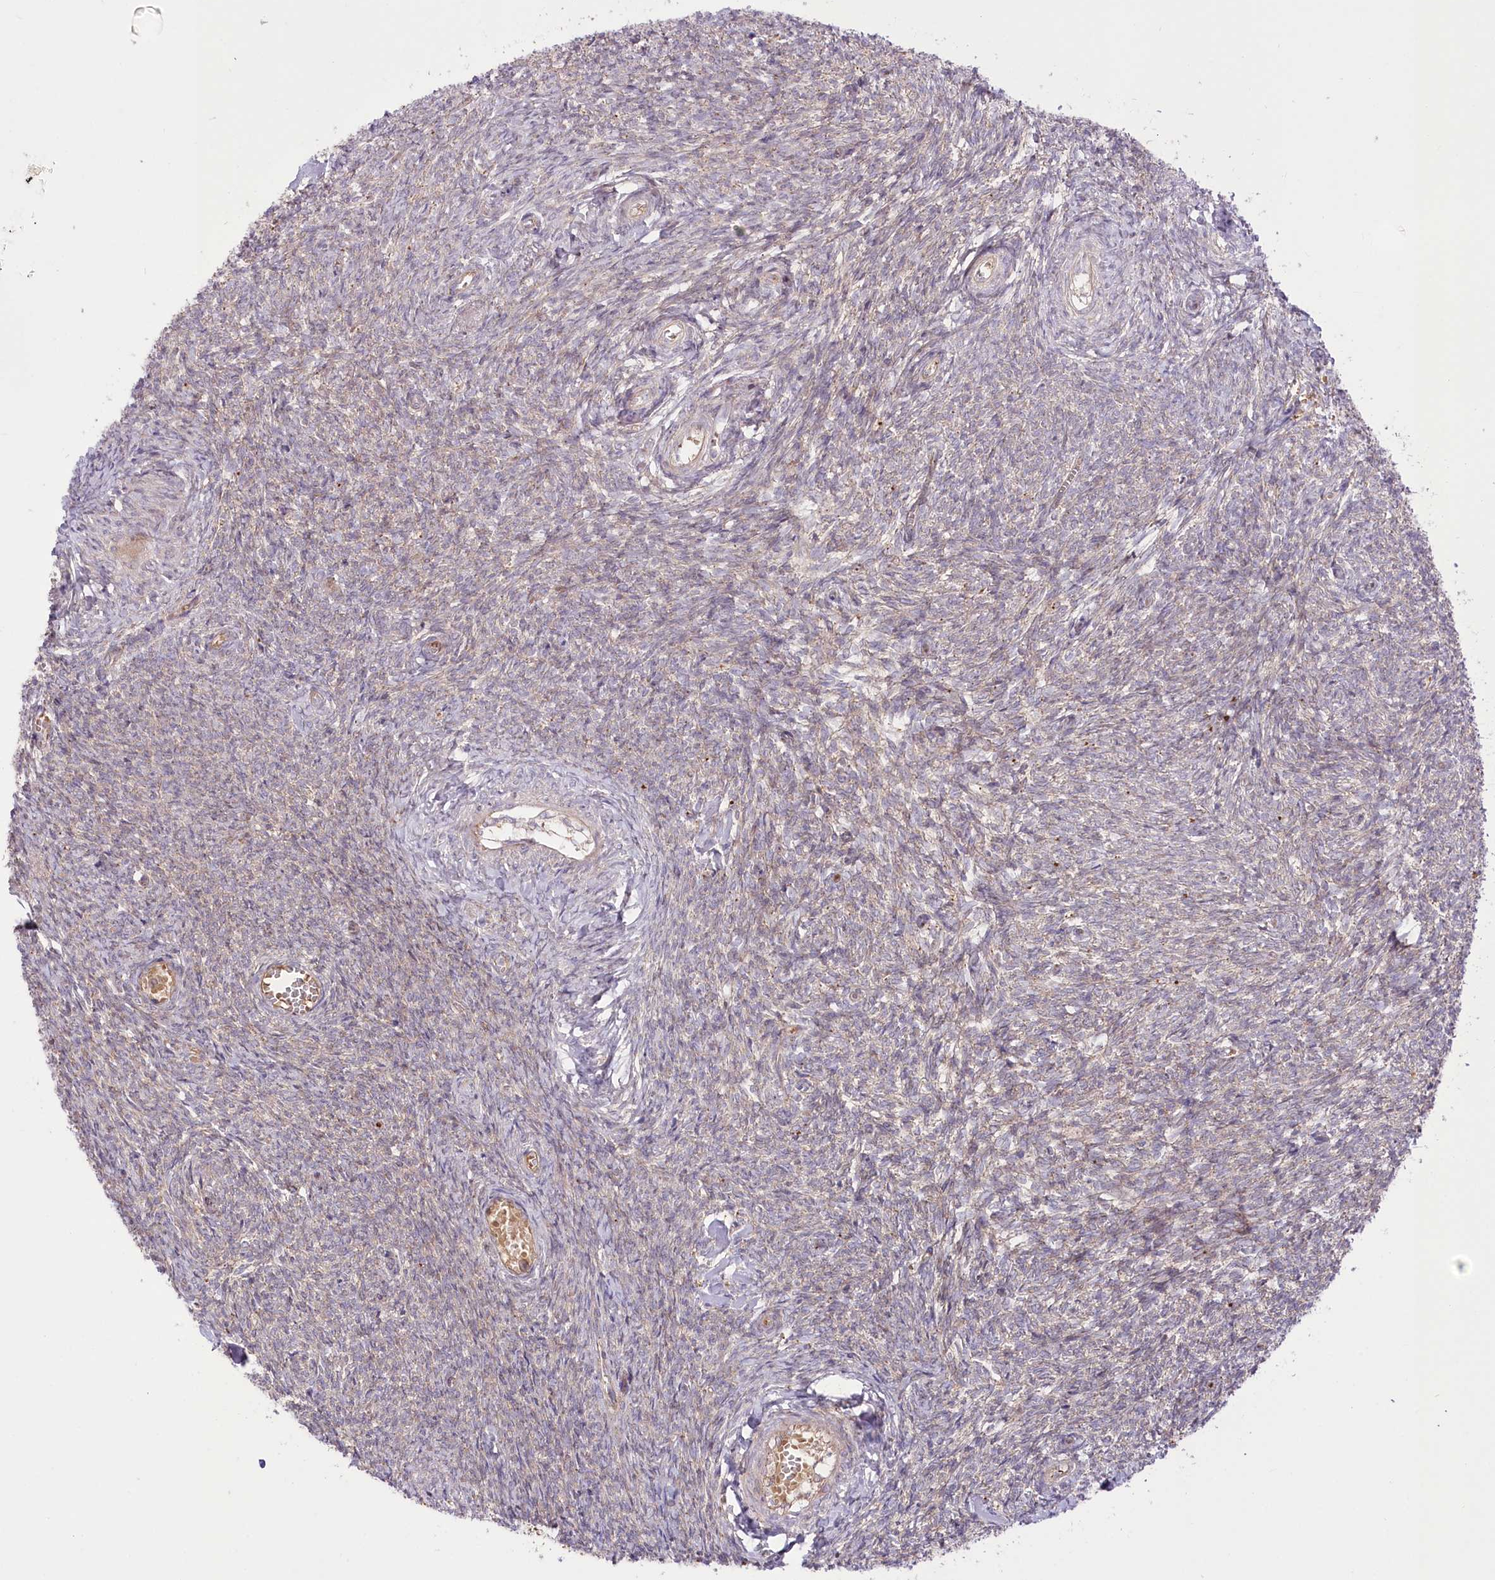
{"staining": {"intensity": "negative", "quantity": "none", "location": "none"}, "tissue": "ovary", "cell_type": "Follicle cells", "image_type": "normal", "snomed": [{"axis": "morphology", "description": "Normal tissue, NOS"}, {"axis": "topography", "description": "Ovary"}], "caption": "High magnification brightfield microscopy of normal ovary stained with DAB (3,3'-diaminobenzidine) (brown) and counterstained with hematoxylin (blue): follicle cells show no significant staining.", "gene": "TRUB1", "patient": {"sex": "female", "age": 44}}